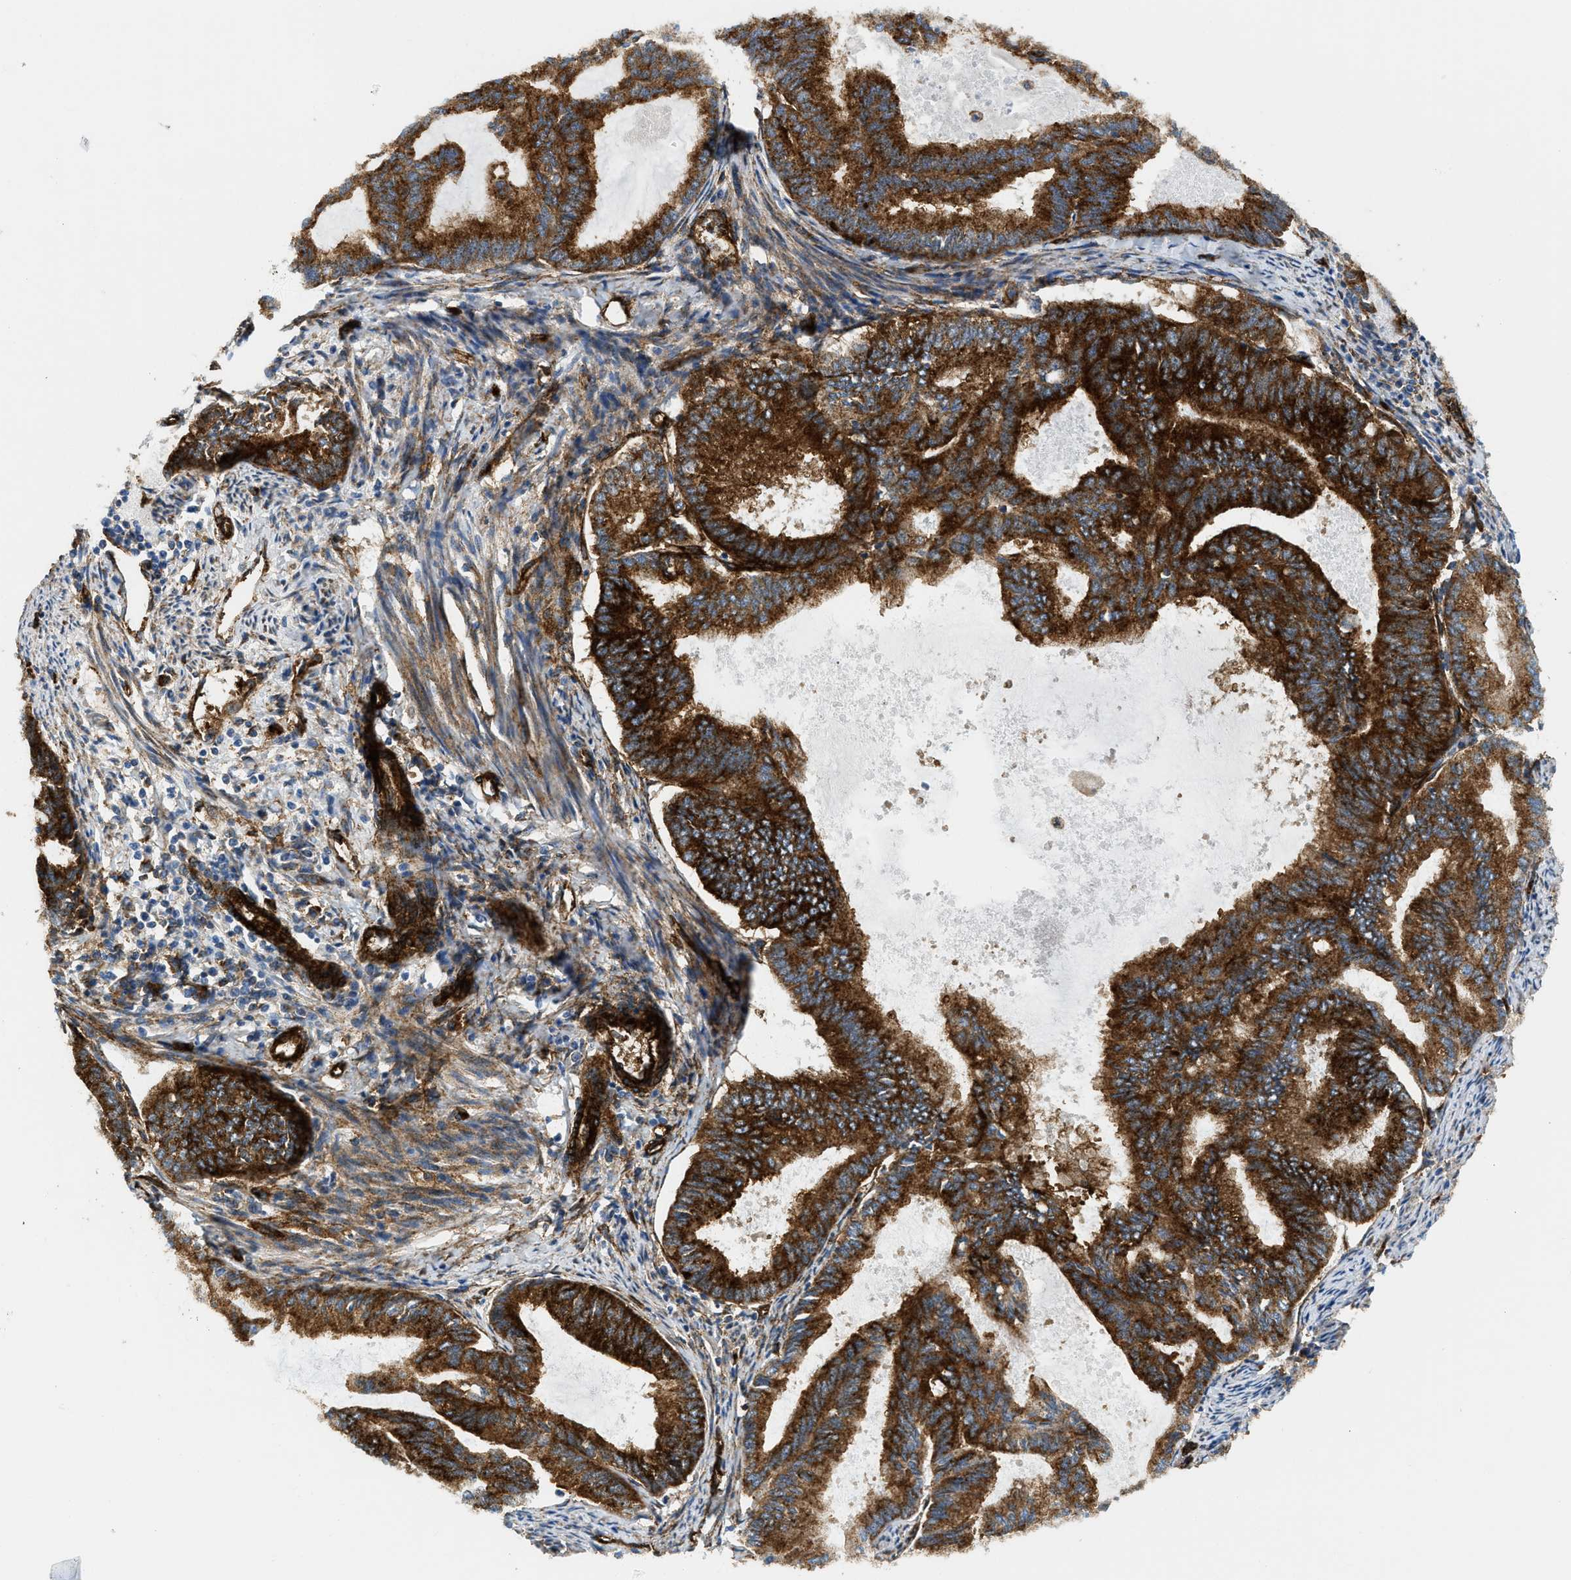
{"staining": {"intensity": "strong", "quantity": ">75%", "location": "cytoplasmic/membranous"}, "tissue": "endometrial cancer", "cell_type": "Tumor cells", "image_type": "cancer", "snomed": [{"axis": "morphology", "description": "Adenocarcinoma, NOS"}, {"axis": "topography", "description": "Endometrium"}], "caption": "Human adenocarcinoma (endometrial) stained with a protein marker reveals strong staining in tumor cells.", "gene": "HIP1", "patient": {"sex": "female", "age": 86}}